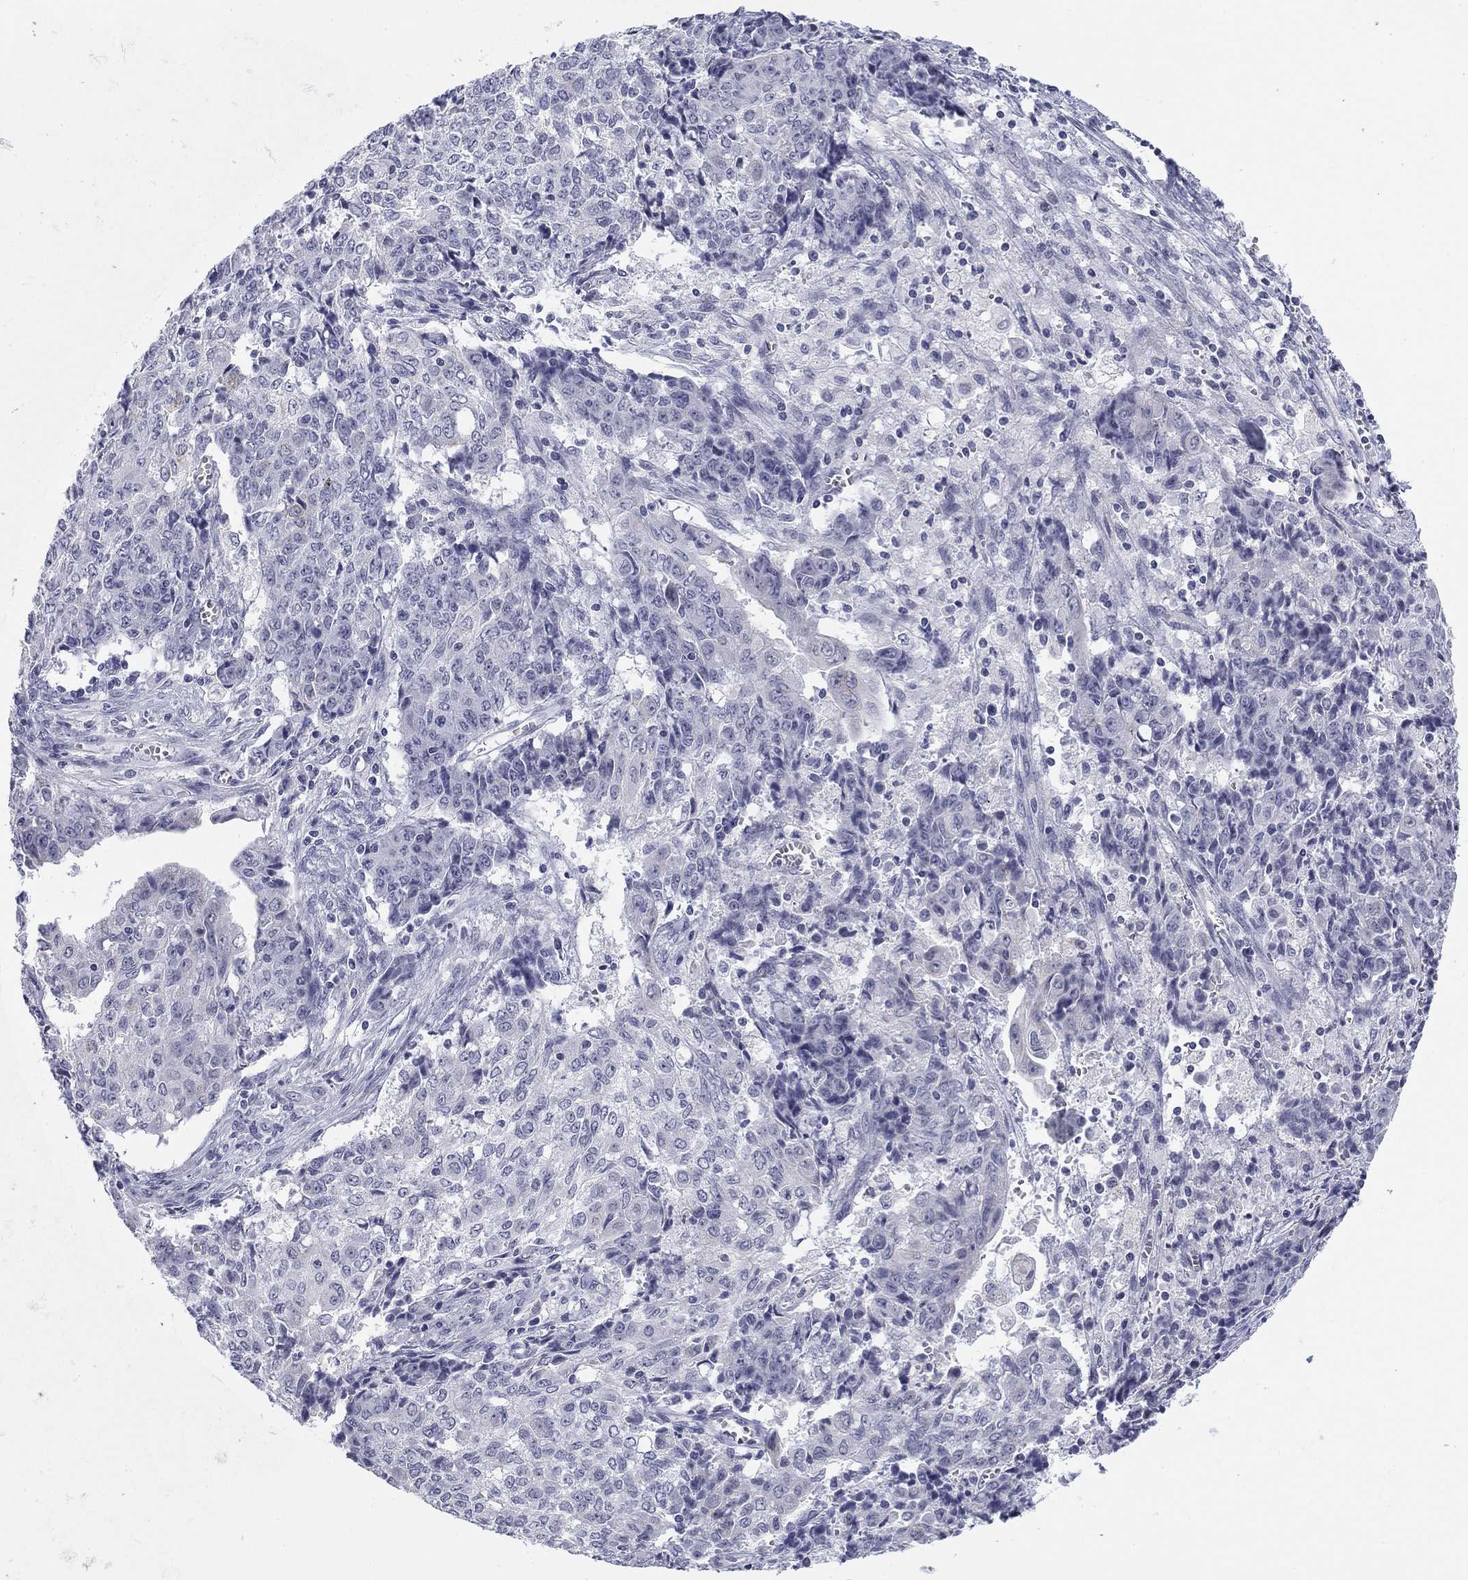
{"staining": {"intensity": "negative", "quantity": "none", "location": "none"}, "tissue": "ovarian cancer", "cell_type": "Tumor cells", "image_type": "cancer", "snomed": [{"axis": "morphology", "description": "Carcinoma, endometroid"}, {"axis": "topography", "description": "Ovary"}], "caption": "The immunohistochemistry (IHC) image has no significant staining in tumor cells of ovarian cancer (endometroid carcinoma) tissue.", "gene": "PRPH", "patient": {"sex": "female", "age": 42}}